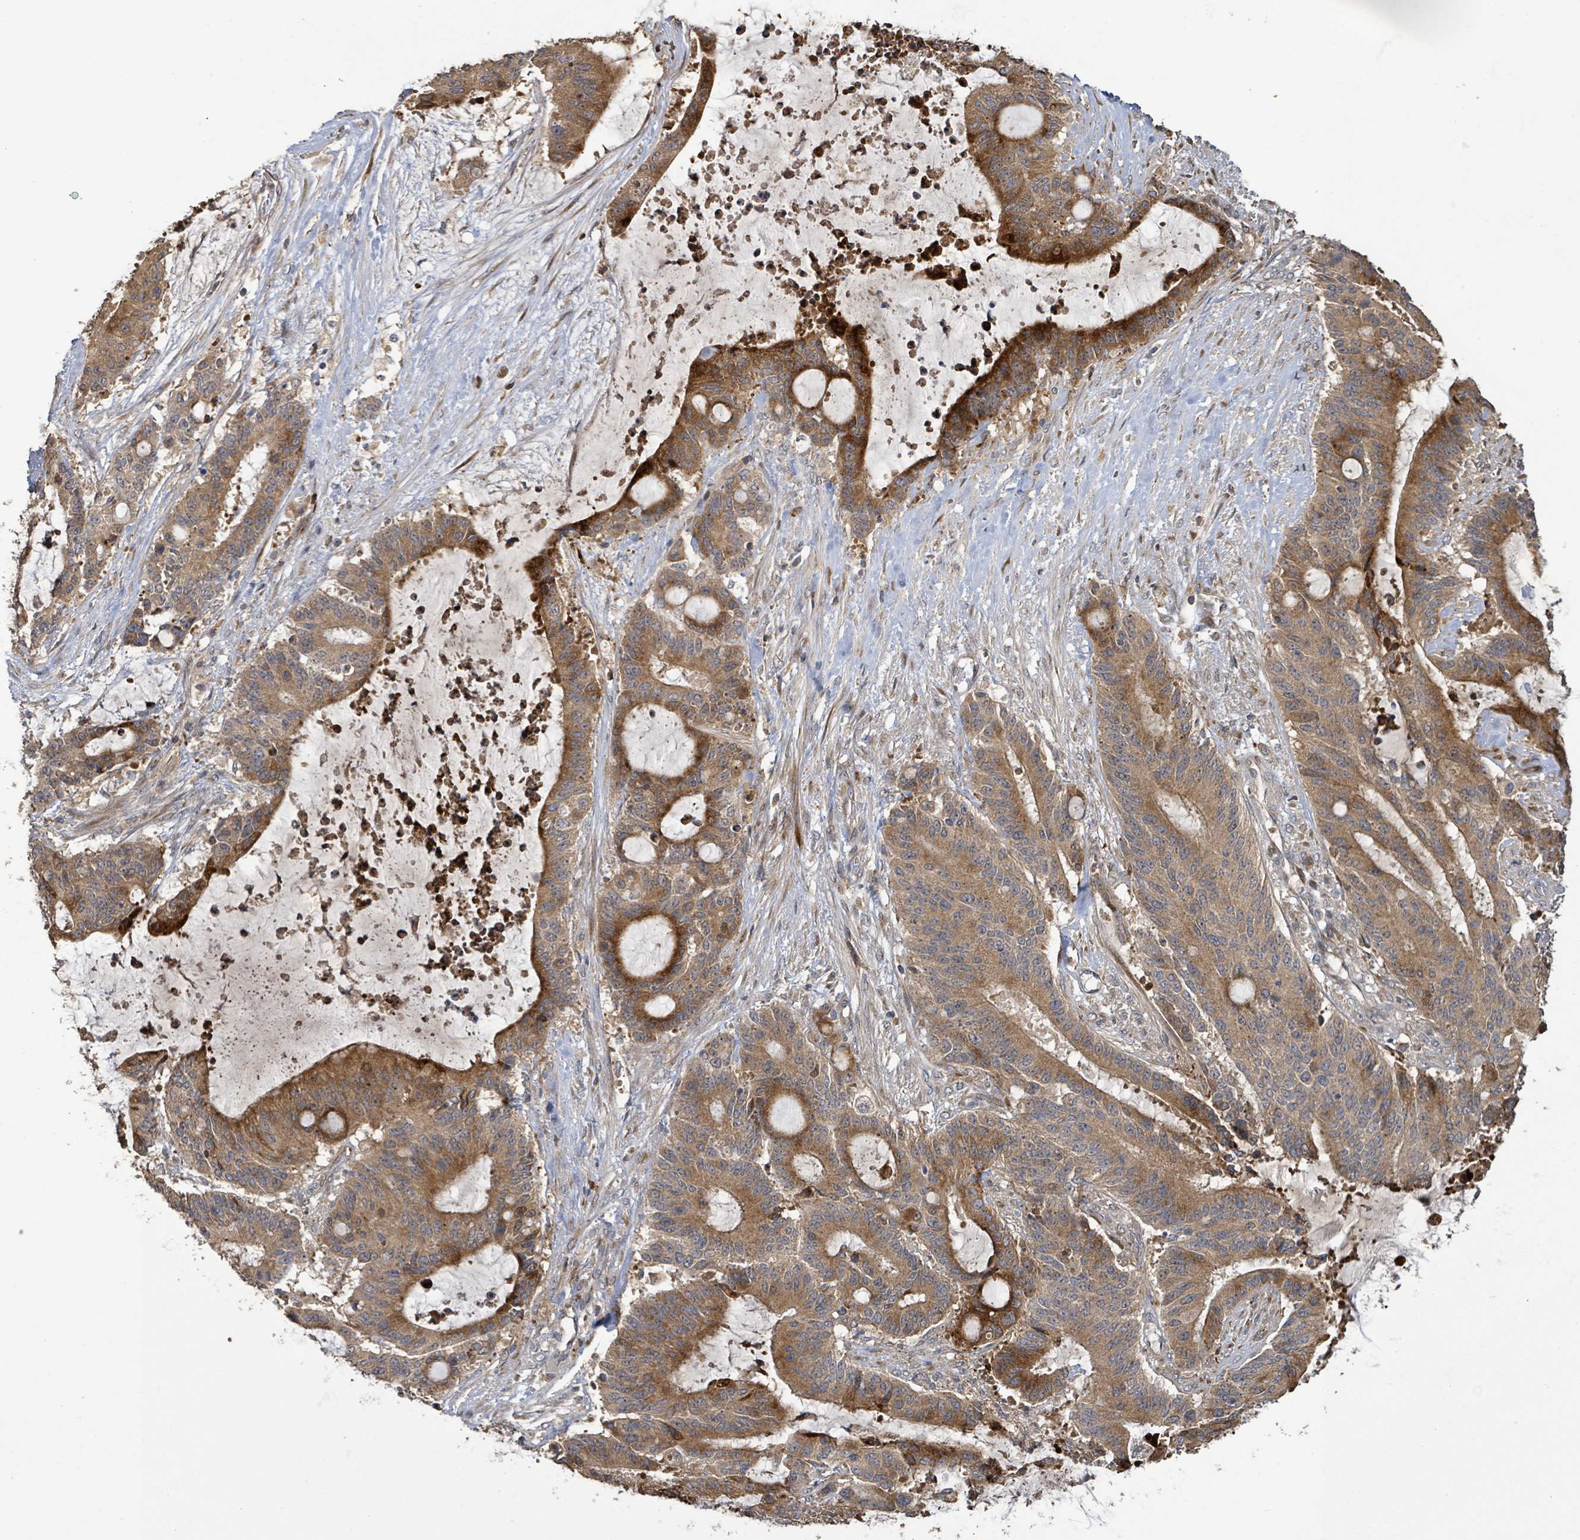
{"staining": {"intensity": "strong", "quantity": ">75%", "location": "cytoplasmic/membranous"}, "tissue": "liver cancer", "cell_type": "Tumor cells", "image_type": "cancer", "snomed": [{"axis": "morphology", "description": "Normal tissue, NOS"}, {"axis": "morphology", "description": "Cholangiocarcinoma"}, {"axis": "topography", "description": "Liver"}, {"axis": "topography", "description": "Peripheral nerve tissue"}], "caption": "Immunohistochemistry of human liver cholangiocarcinoma demonstrates high levels of strong cytoplasmic/membranous expression in approximately >75% of tumor cells.", "gene": "STARD4", "patient": {"sex": "female", "age": 73}}